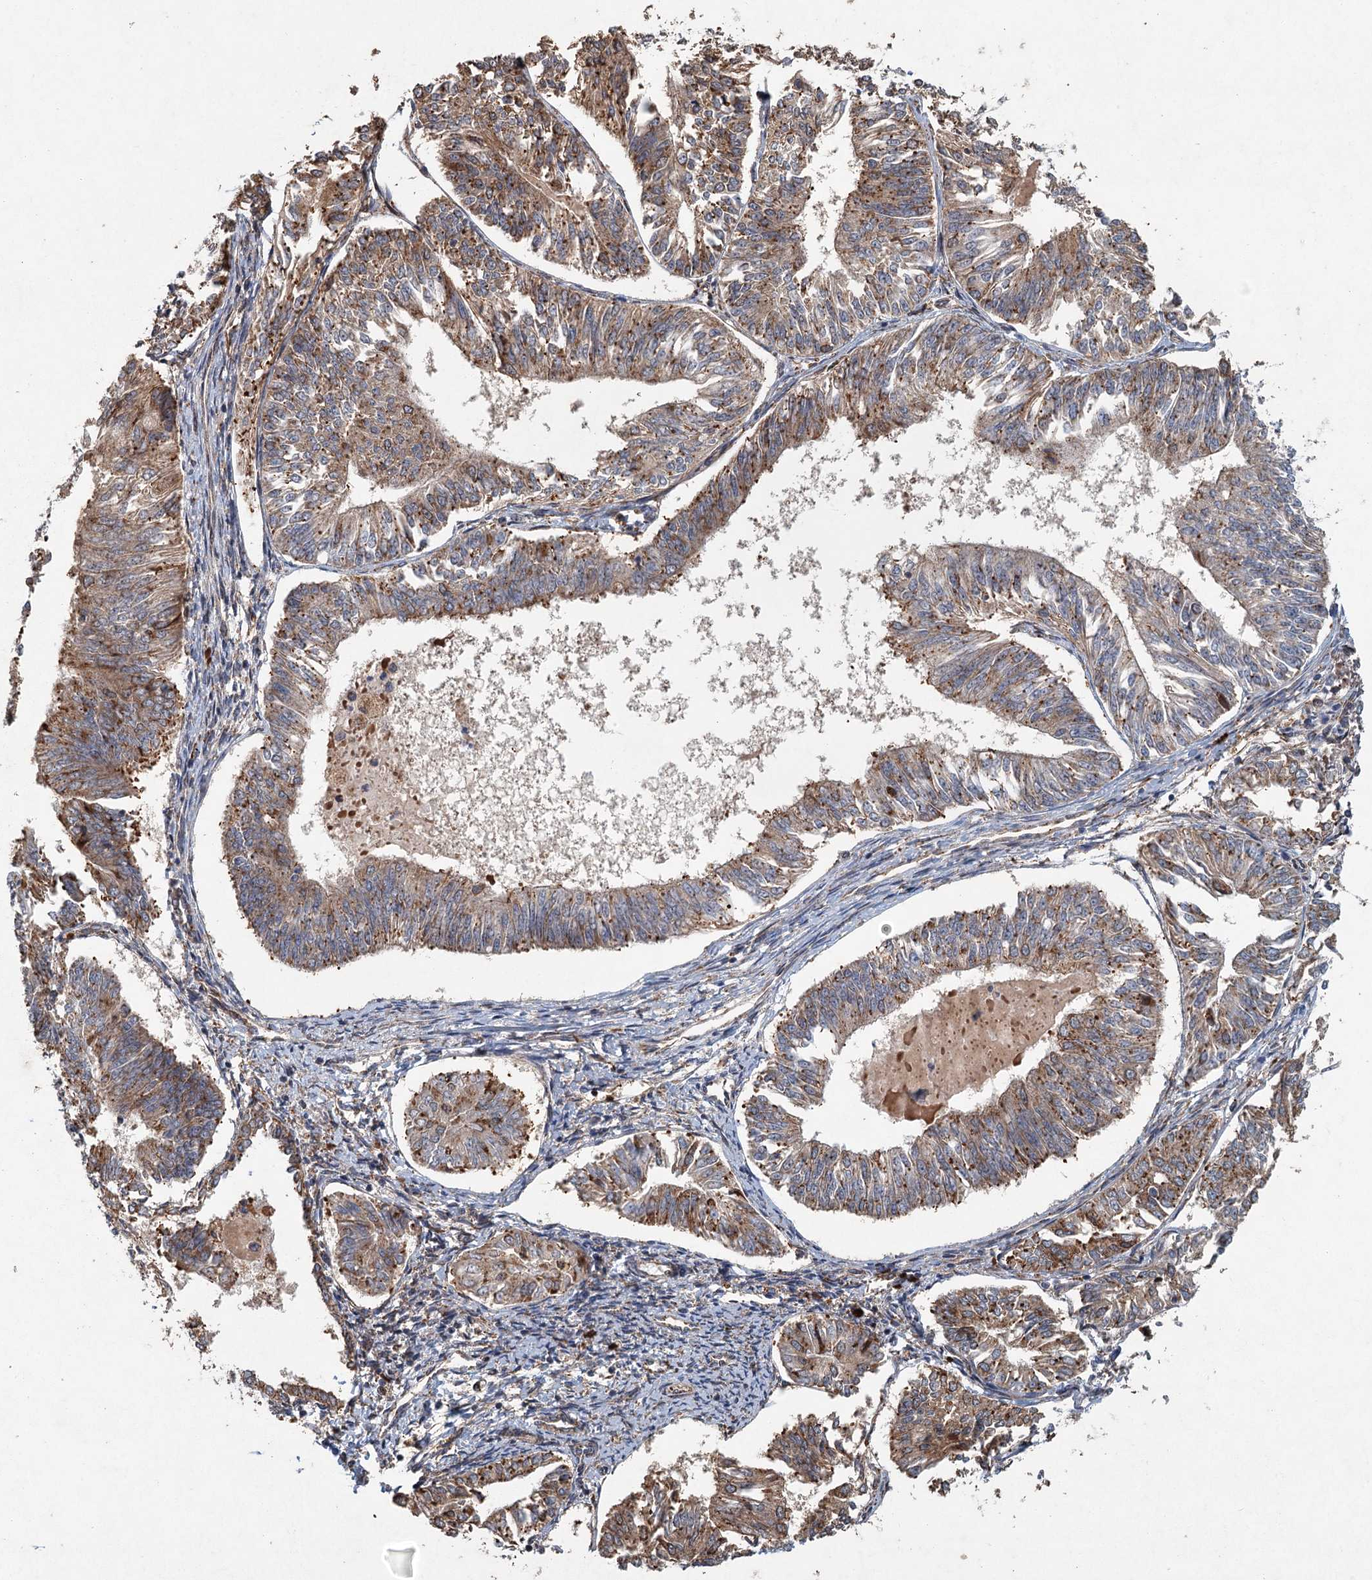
{"staining": {"intensity": "moderate", "quantity": ">75%", "location": "cytoplasmic/membranous"}, "tissue": "endometrial cancer", "cell_type": "Tumor cells", "image_type": "cancer", "snomed": [{"axis": "morphology", "description": "Adenocarcinoma, NOS"}, {"axis": "topography", "description": "Endometrium"}], "caption": "Tumor cells demonstrate moderate cytoplasmic/membranous positivity in about >75% of cells in endometrial cancer (adenocarcinoma).", "gene": "SRPX2", "patient": {"sex": "female", "age": 58}}